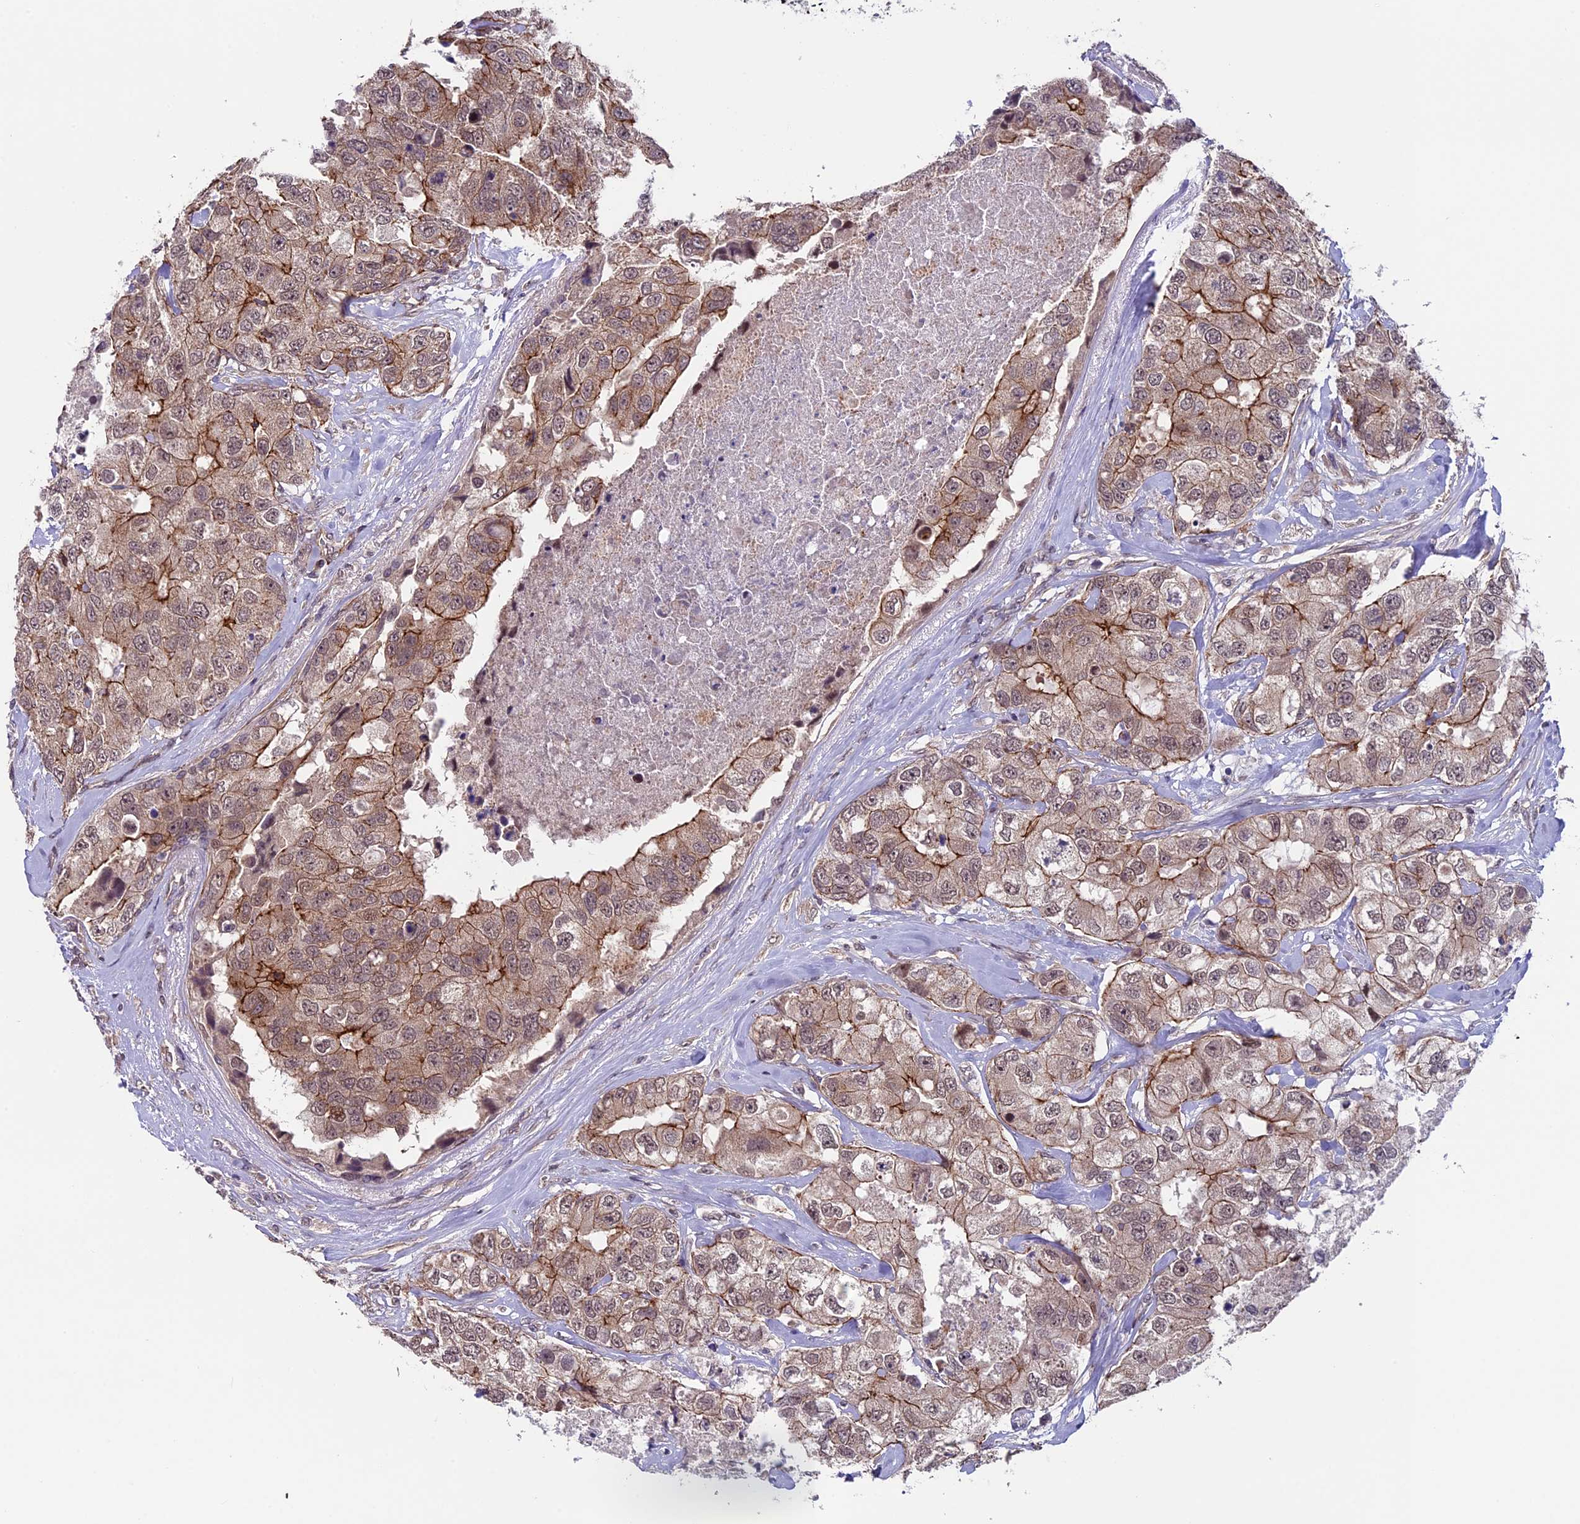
{"staining": {"intensity": "moderate", "quantity": ">75%", "location": "cytoplasmic/membranous,nuclear"}, "tissue": "breast cancer", "cell_type": "Tumor cells", "image_type": "cancer", "snomed": [{"axis": "morphology", "description": "Duct carcinoma"}, {"axis": "topography", "description": "Breast"}], "caption": "A brown stain highlights moderate cytoplasmic/membranous and nuclear expression of a protein in breast cancer (invasive ductal carcinoma) tumor cells. The staining was performed using DAB, with brown indicating positive protein expression. Nuclei are stained blue with hematoxylin.", "gene": "SIPA1L3", "patient": {"sex": "female", "age": 62}}